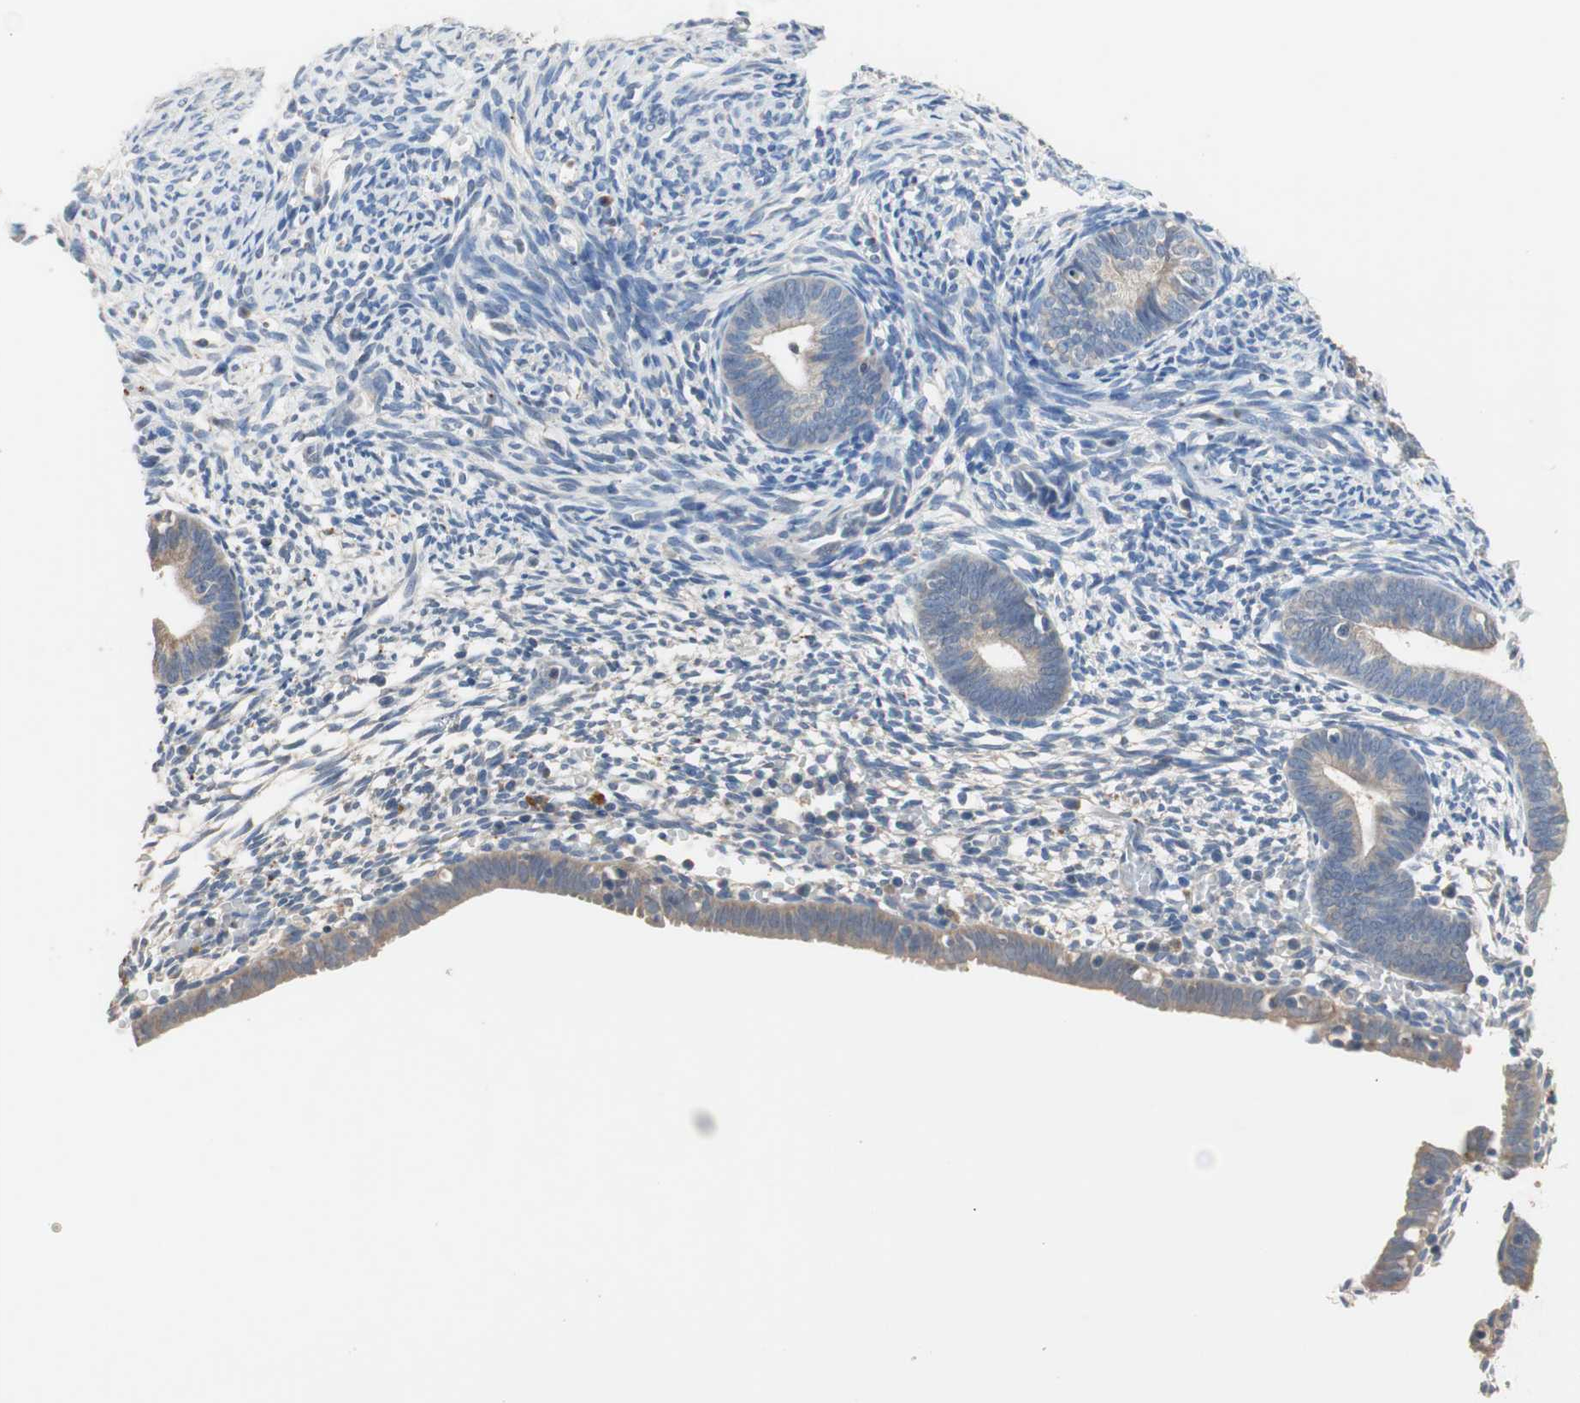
{"staining": {"intensity": "weak", "quantity": "<25%", "location": "cytoplasmic/membranous"}, "tissue": "endometrium", "cell_type": "Cells in endometrial stroma", "image_type": "normal", "snomed": [{"axis": "morphology", "description": "Normal tissue, NOS"}, {"axis": "morphology", "description": "Atrophy, NOS"}, {"axis": "topography", "description": "Uterus"}, {"axis": "topography", "description": "Endometrium"}], "caption": "Photomicrograph shows no protein expression in cells in endometrial stroma of benign endometrium. (Stains: DAB (3,3'-diaminobenzidine) immunohistochemistry (IHC) with hematoxylin counter stain, Microscopy: brightfield microscopy at high magnification).", "gene": "ADAP1", "patient": {"sex": "female", "age": 68}}